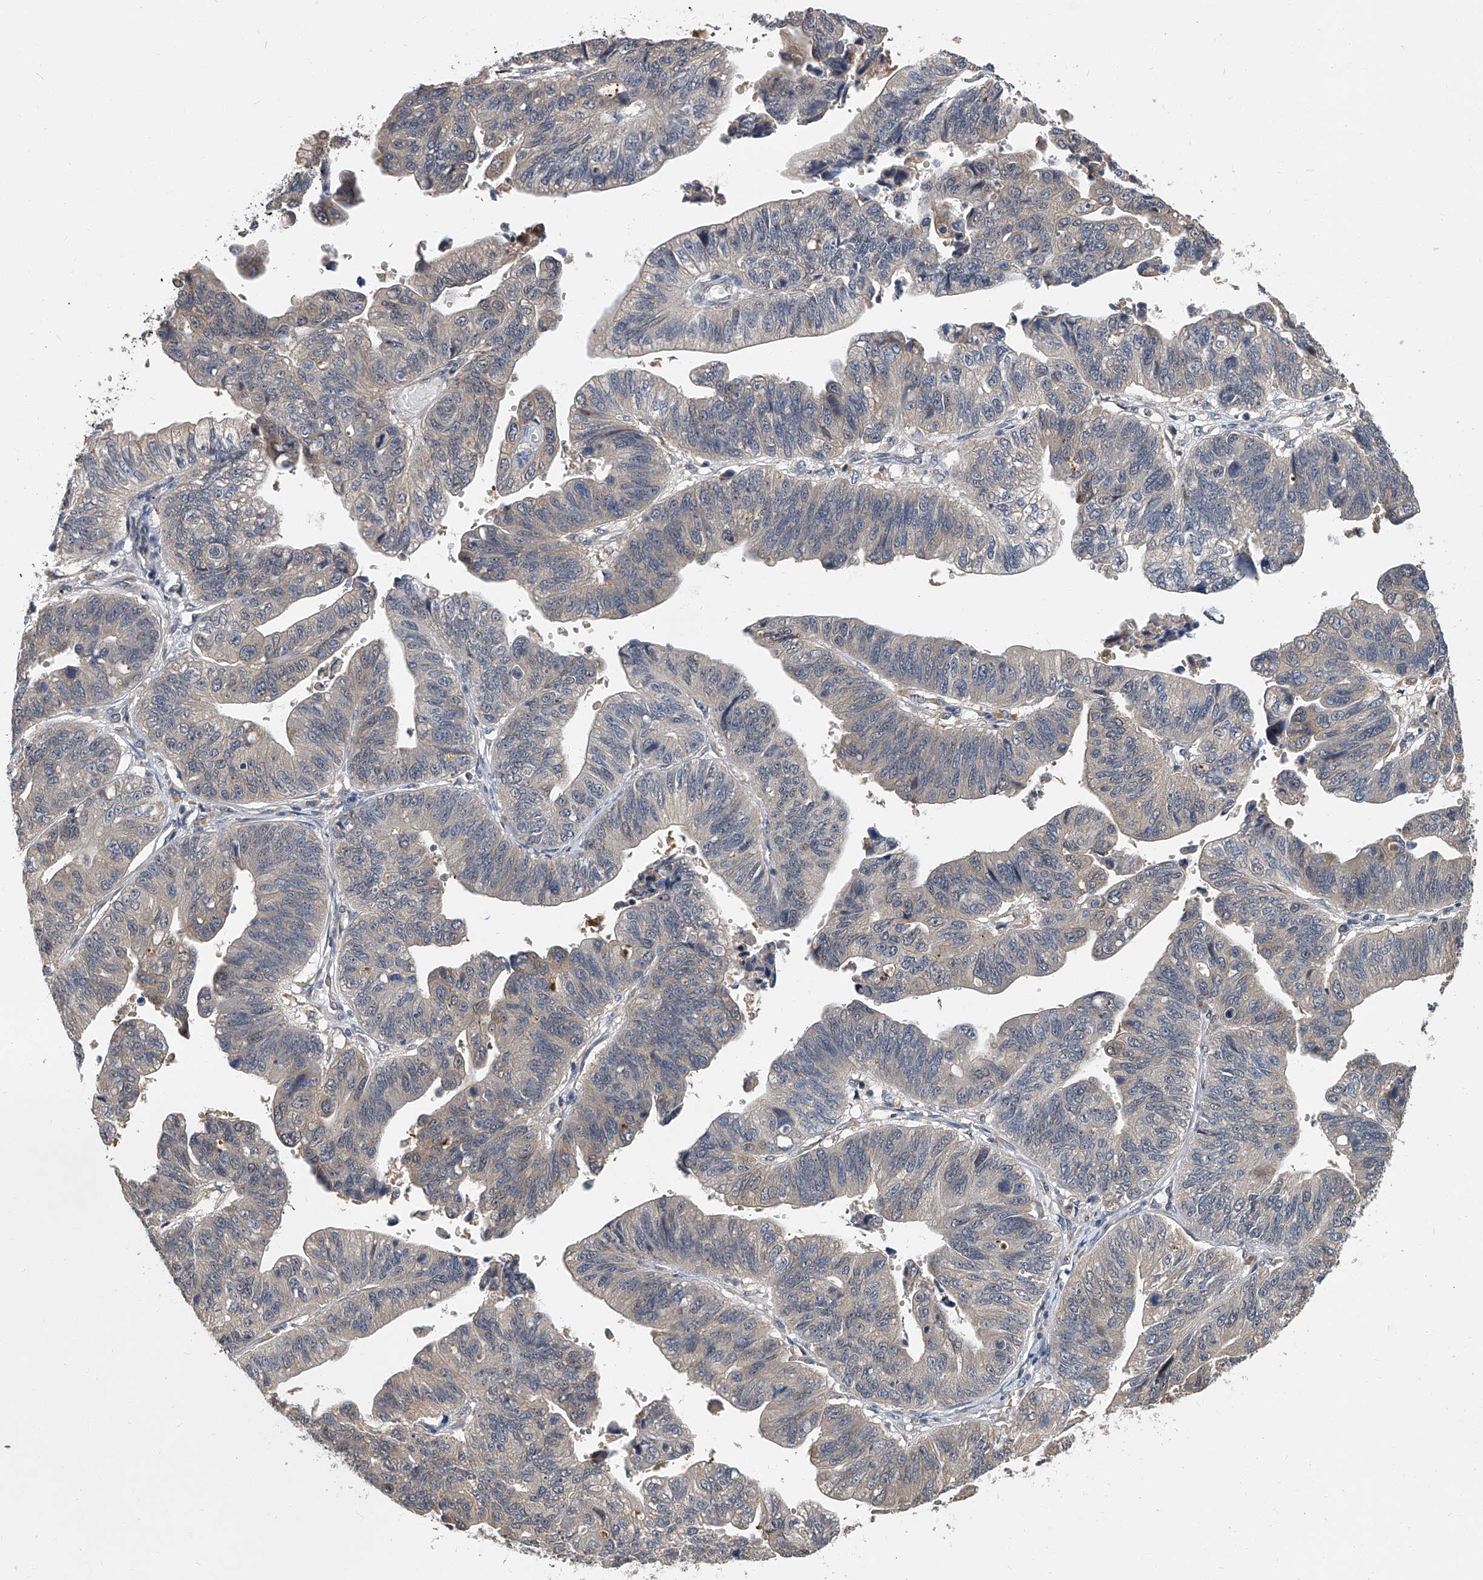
{"staining": {"intensity": "weak", "quantity": "<25%", "location": "cytoplasmic/membranous"}, "tissue": "stomach cancer", "cell_type": "Tumor cells", "image_type": "cancer", "snomed": [{"axis": "morphology", "description": "Adenocarcinoma, NOS"}, {"axis": "topography", "description": "Stomach"}], "caption": "High power microscopy micrograph of an IHC photomicrograph of stomach cancer, revealing no significant positivity in tumor cells.", "gene": "JAG2", "patient": {"sex": "male", "age": 59}}